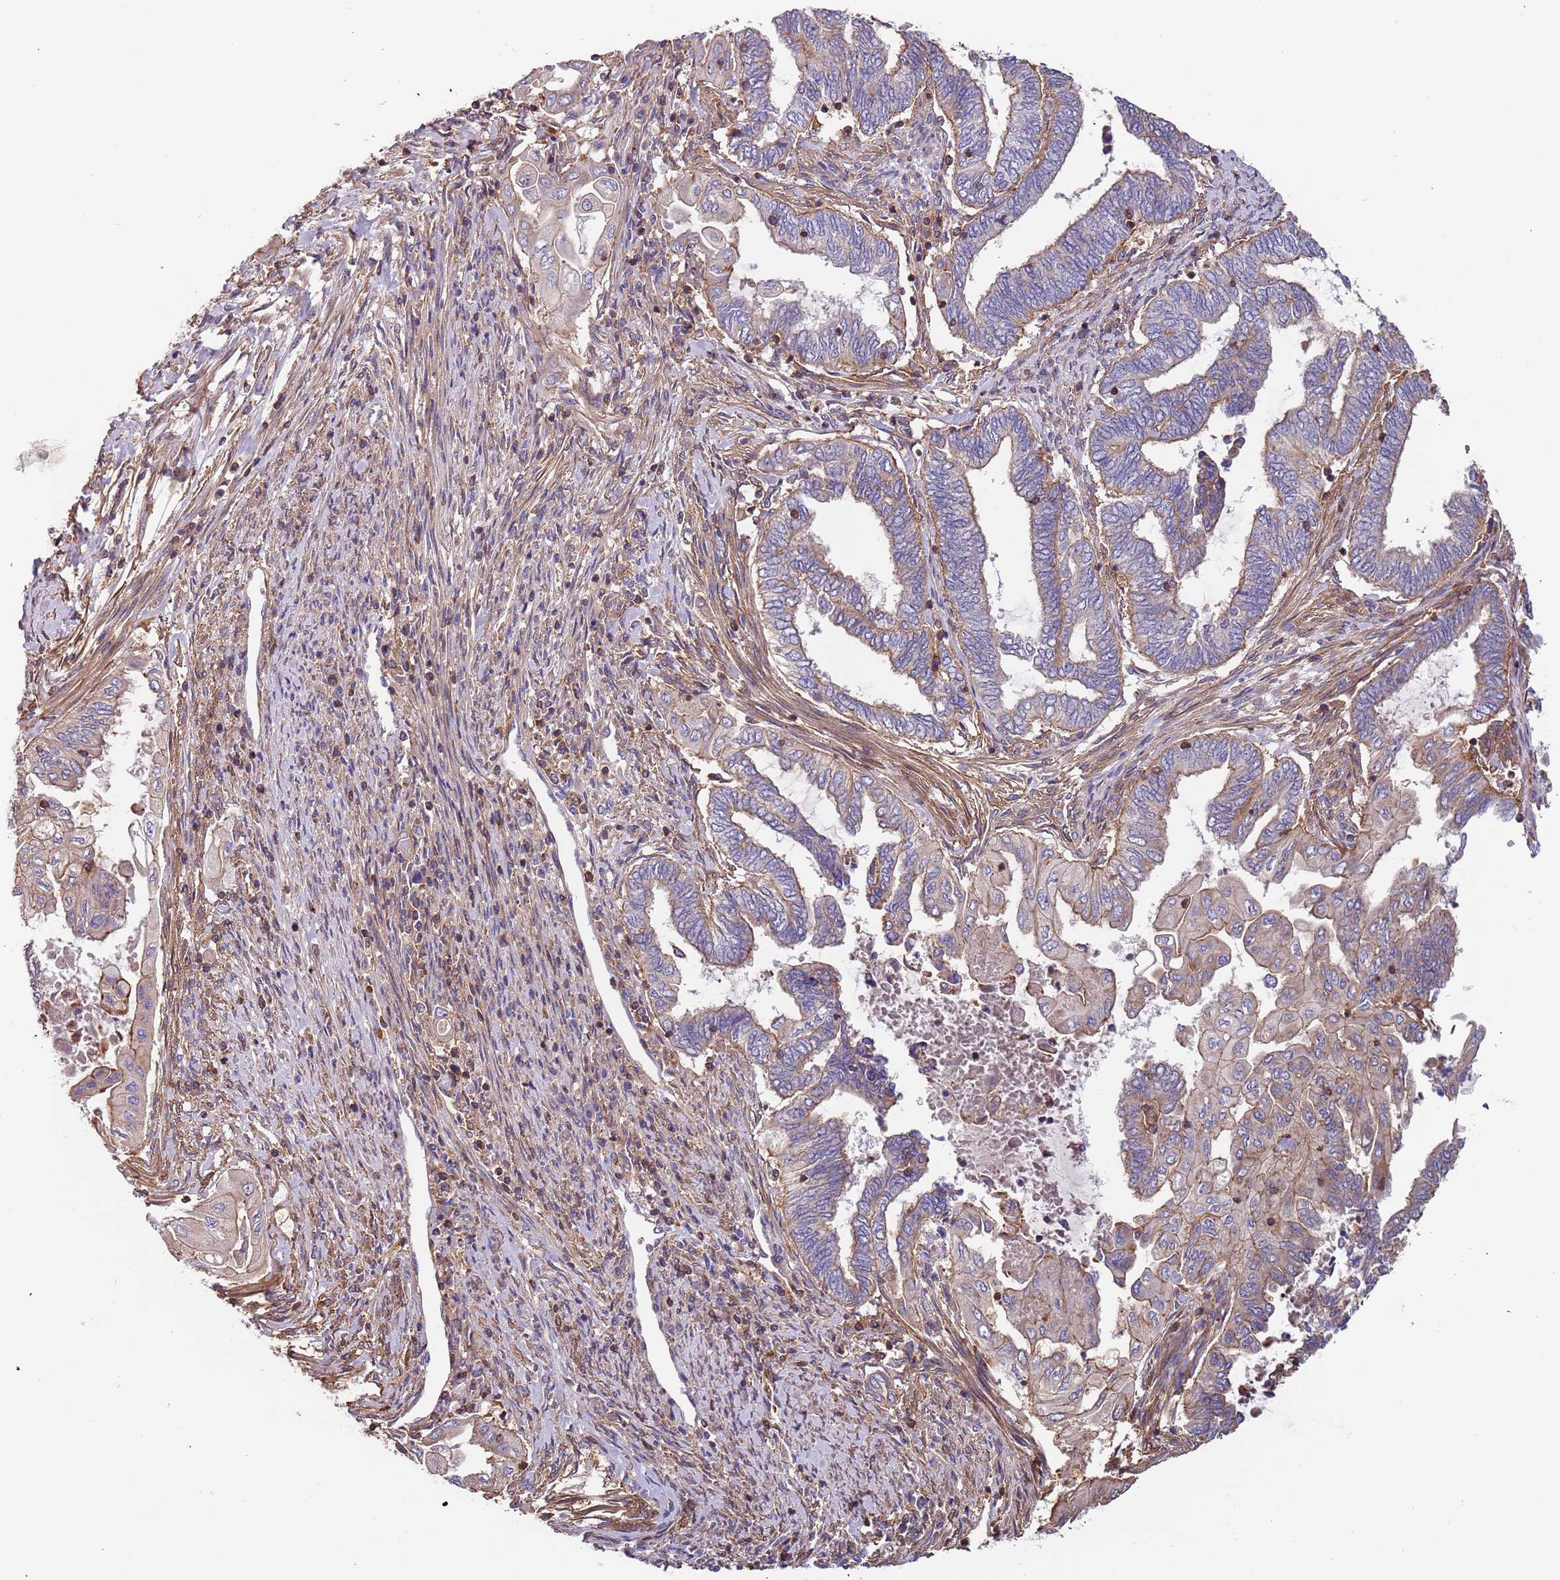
{"staining": {"intensity": "weak", "quantity": "<25%", "location": "cytoplasmic/membranous"}, "tissue": "endometrial cancer", "cell_type": "Tumor cells", "image_type": "cancer", "snomed": [{"axis": "morphology", "description": "Adenocarcinoma, NOS"}, {"axis": "topography", "description": "Uterus"}, {"axis": "topography", "description": "Endometrium"}], "caption": "DAB immunohistochemical staining of endometrial adenocarcinoma displays no significant expression in tumor cells. (DAB immunohistochemistry with hematoxylin counter stain).", "gene": "SYT4", "patient": {"sex": "female", "age": 70}}